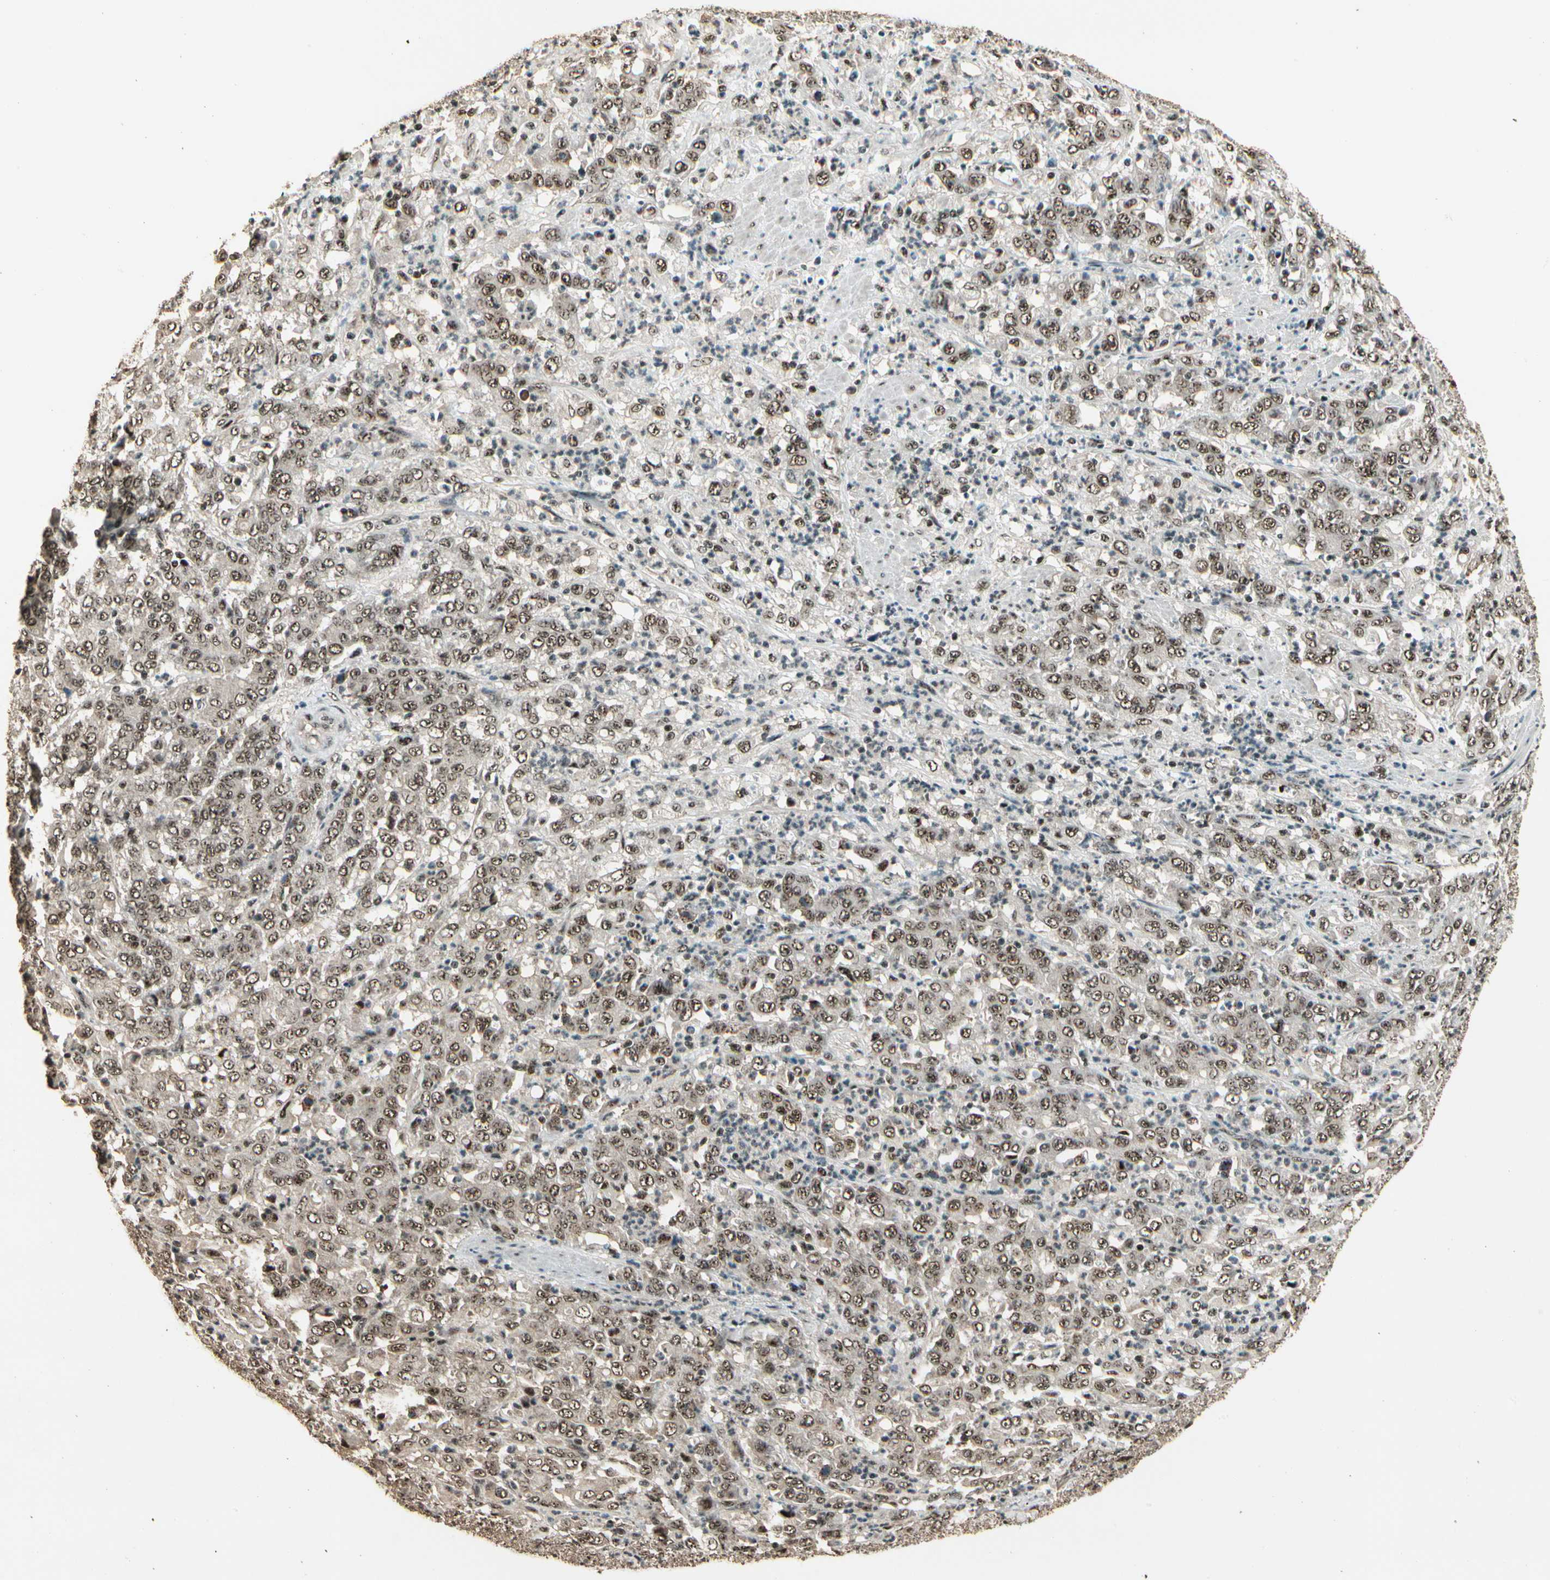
{"staining": {"intensity": "moderate", "quantity": ">75%", "location": "nuclear"}, "tissue": "stomach cancer", "cell_type": "Tumor cells", "image_type": "cancer", "snomed": [{"axis": "morphology", "description": "Adenocarcinoma, NOS"}, {"axis": "topography", "description": "Stomach, lower"}], "caption": "Immunohistochemistry (IHC) (DAB) staining of human stomach cancer (adenocarcinoma) displays moderate nuclear protein positivity in about >75% of tumor cells. (DAB IHC, brown staining for protein, blue staining for nuclei).", "gene": "RBM25", "patient": {"sex": "female", "age": 71}}